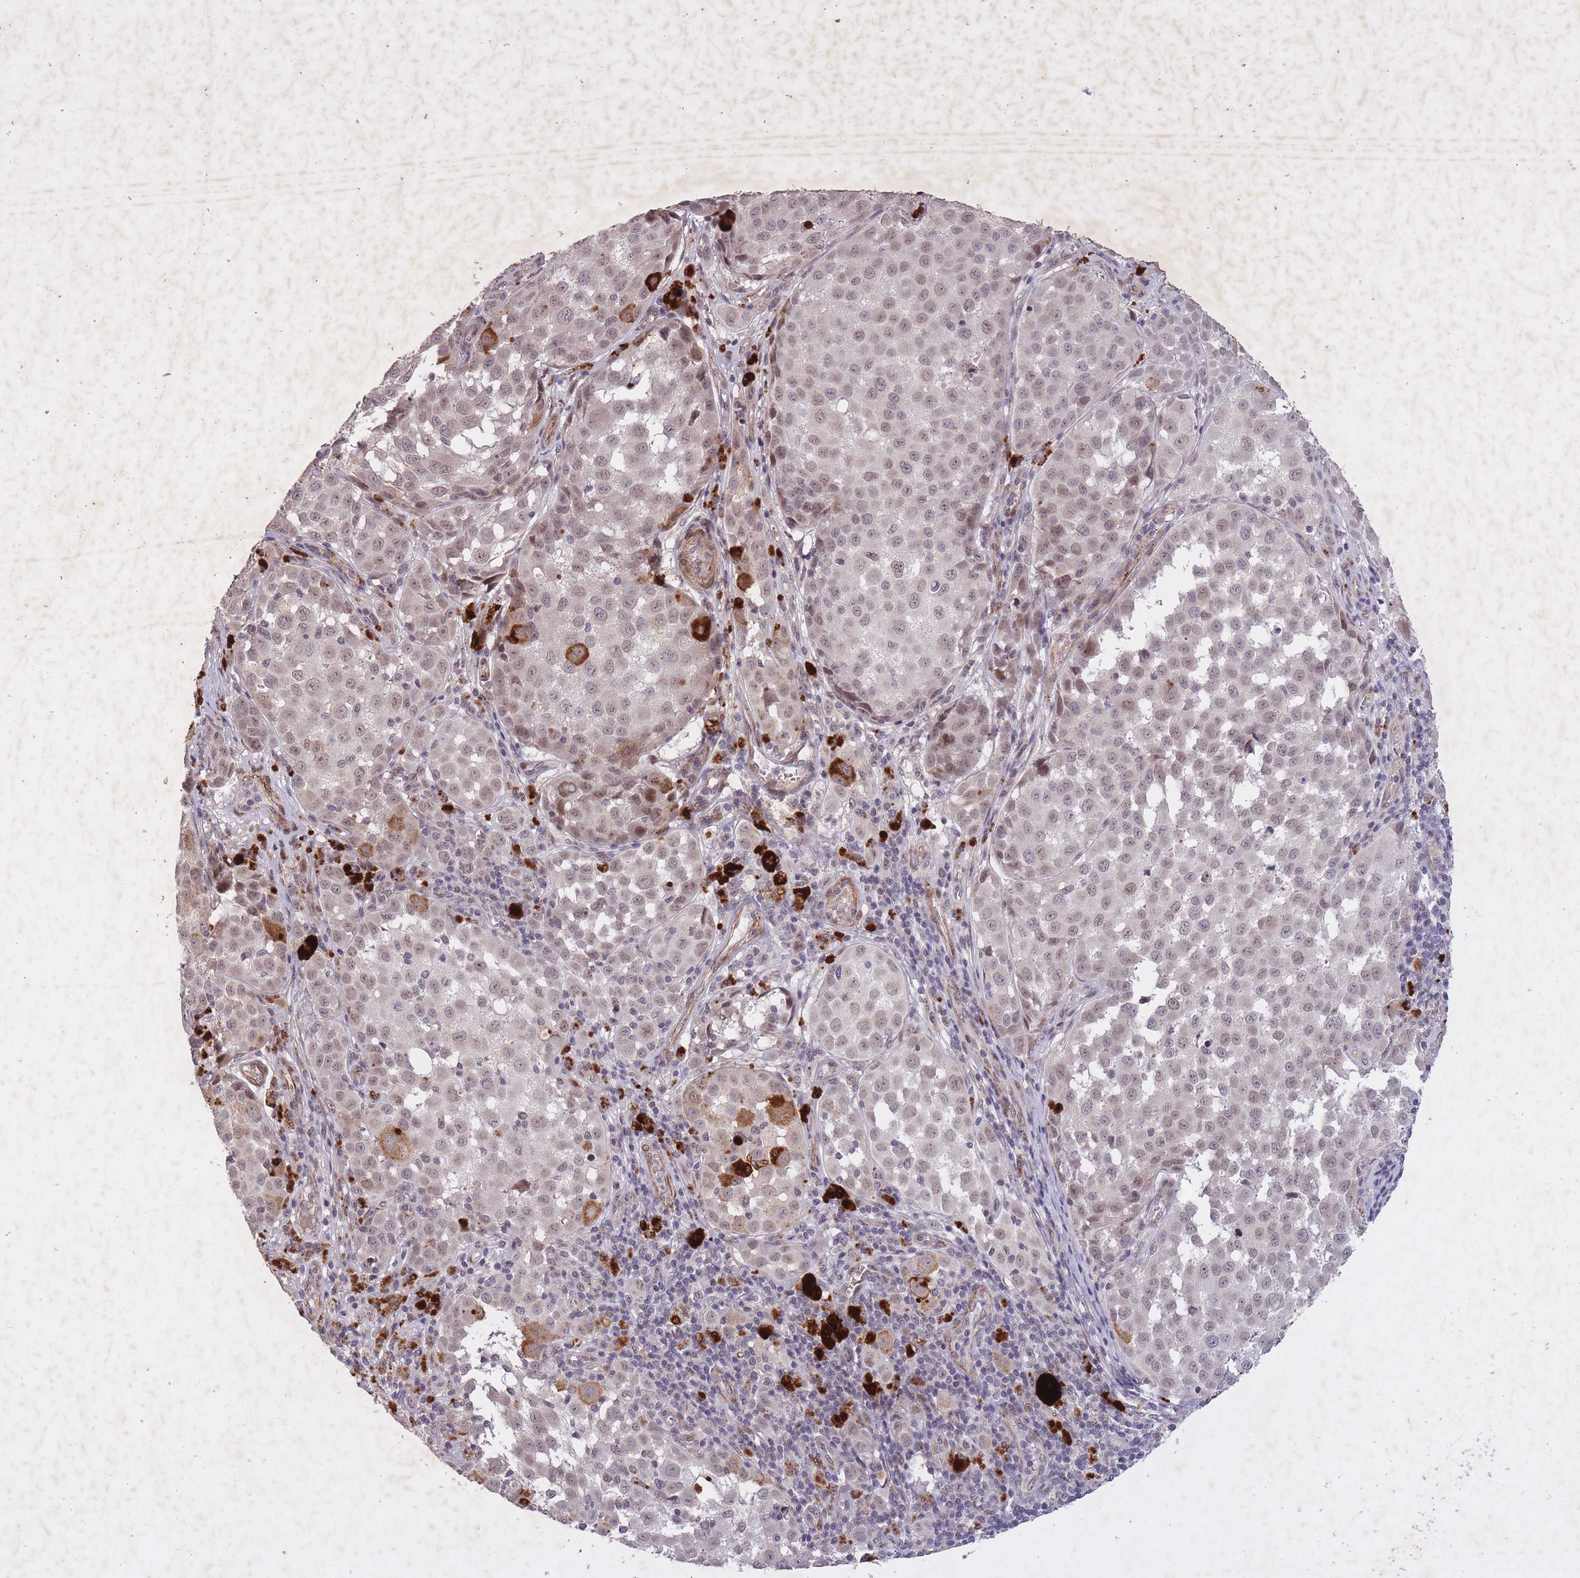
{"staining": {"intensity": "moderate", "quantity": "25%-75%", "location": "cytoplasmic/membranous,nuclear"}, "tissue": "melanoma", "cell_type": "Tumor cells", "image_type": "cancer", "snomed": [{"axis": "morphology", "description": "Malignant melanoma, NOS"}, {"axis": "topography", "description": "Skin"}], "caption": "DAB (3,3'-diaminobenzidine) immunohistochemical staining of malignant melanoma demonstrates moderate cytoplasmic/membranous and nuclear protein expression in approximately 25%-75% of tumor cells.", "gene": "CBX6", "patient": {"sex": "male", "age": 64}}